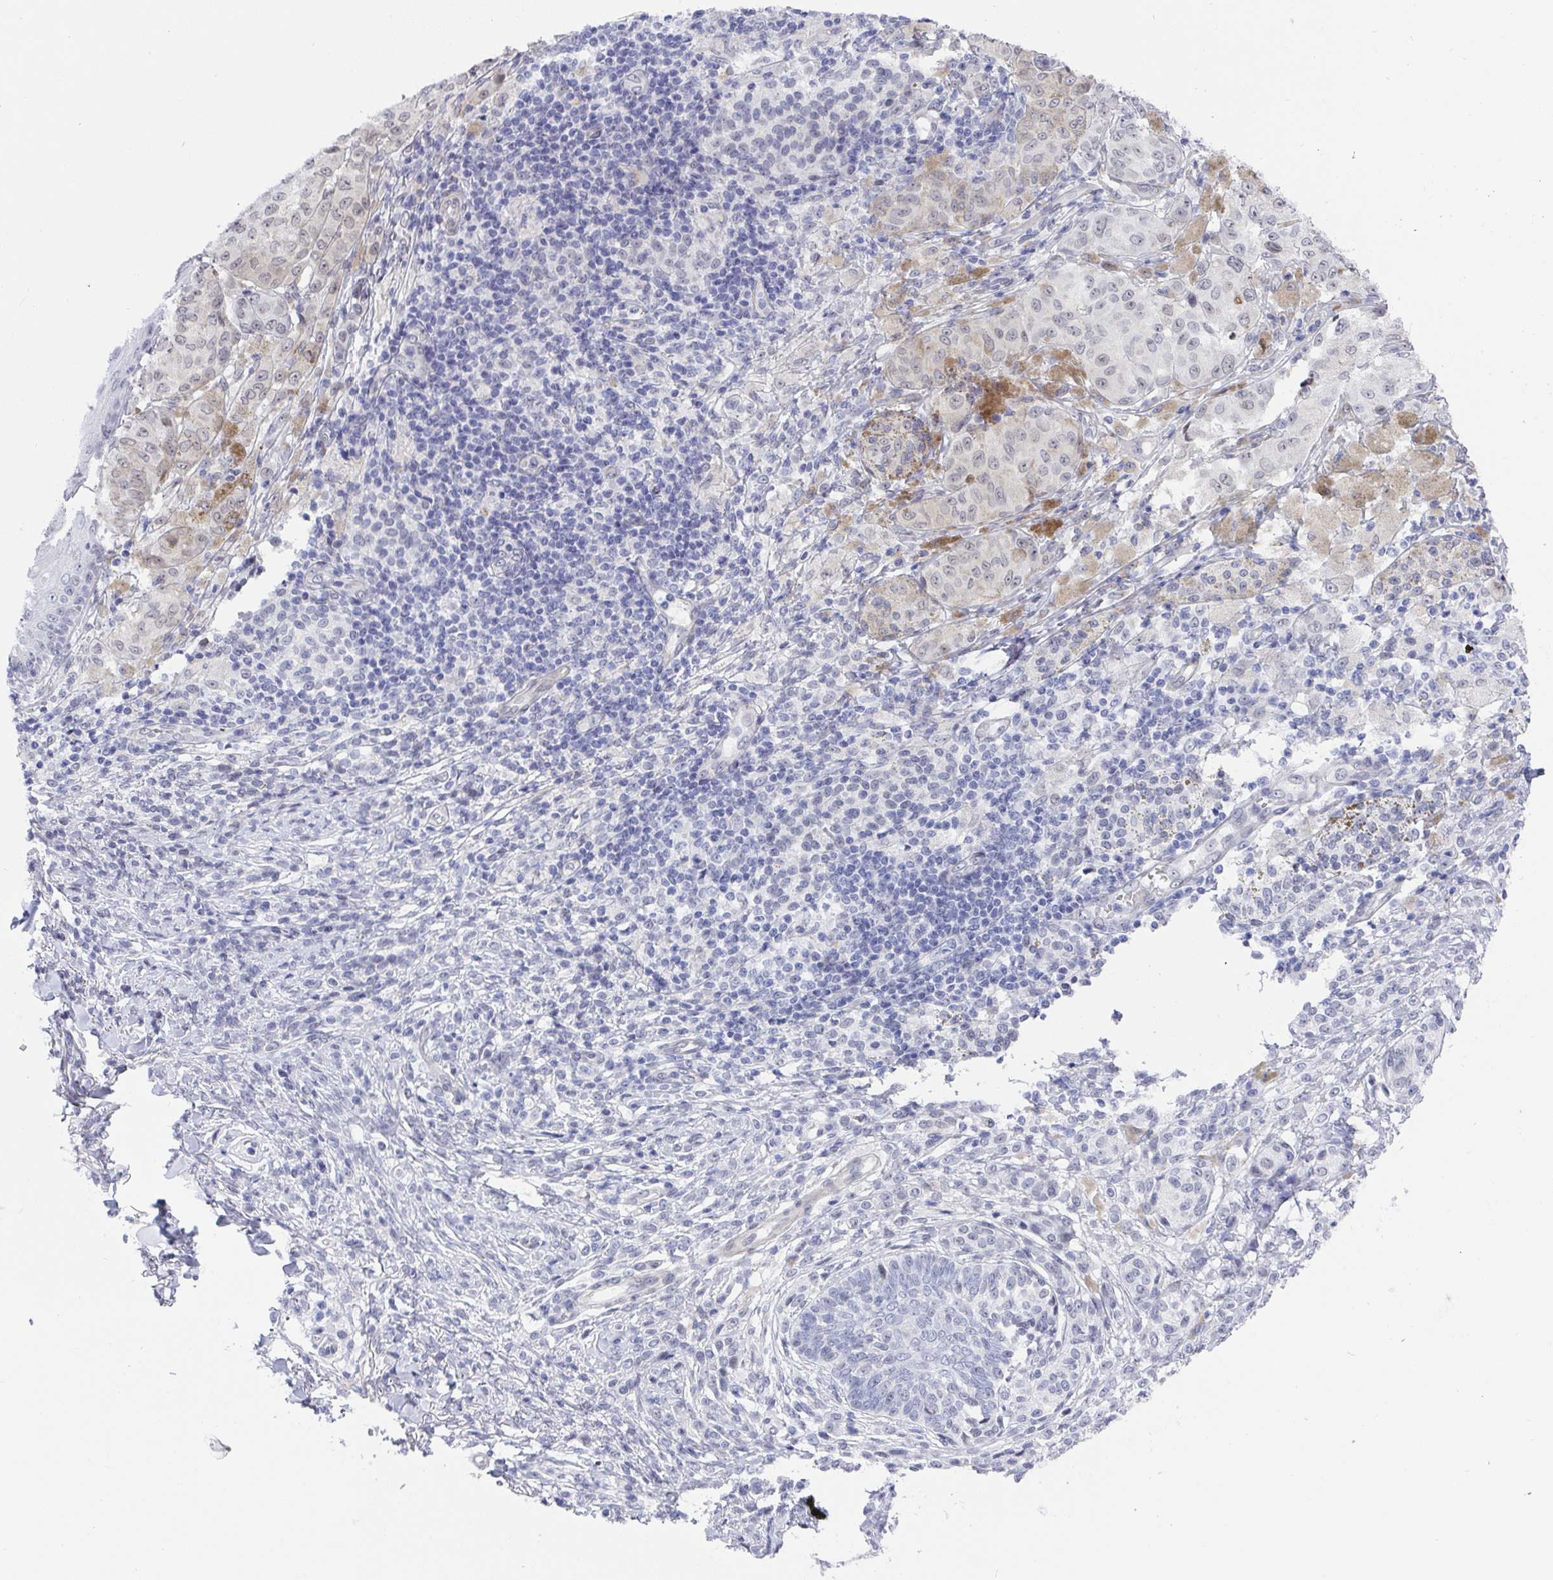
{"staining": {"intensity": "negative", "quantity": "none", "location": "none"}, "tissue": "melanoma", "cell_type": "Tumor cells", "image_type": "cancer", "snomed": [{"axis": "morphology", "description": "Malignant melanoma, NOS"}, {"axis": "topography", "description": "Skin"}], "caption": "High power microscopy histopathology image of an immunohistochemistry histopathology image of melanoma, revealing no significant positivity in tumor cells.", "gene": "MFSD4A", "patient": {"sex": "male", "age": 42}}